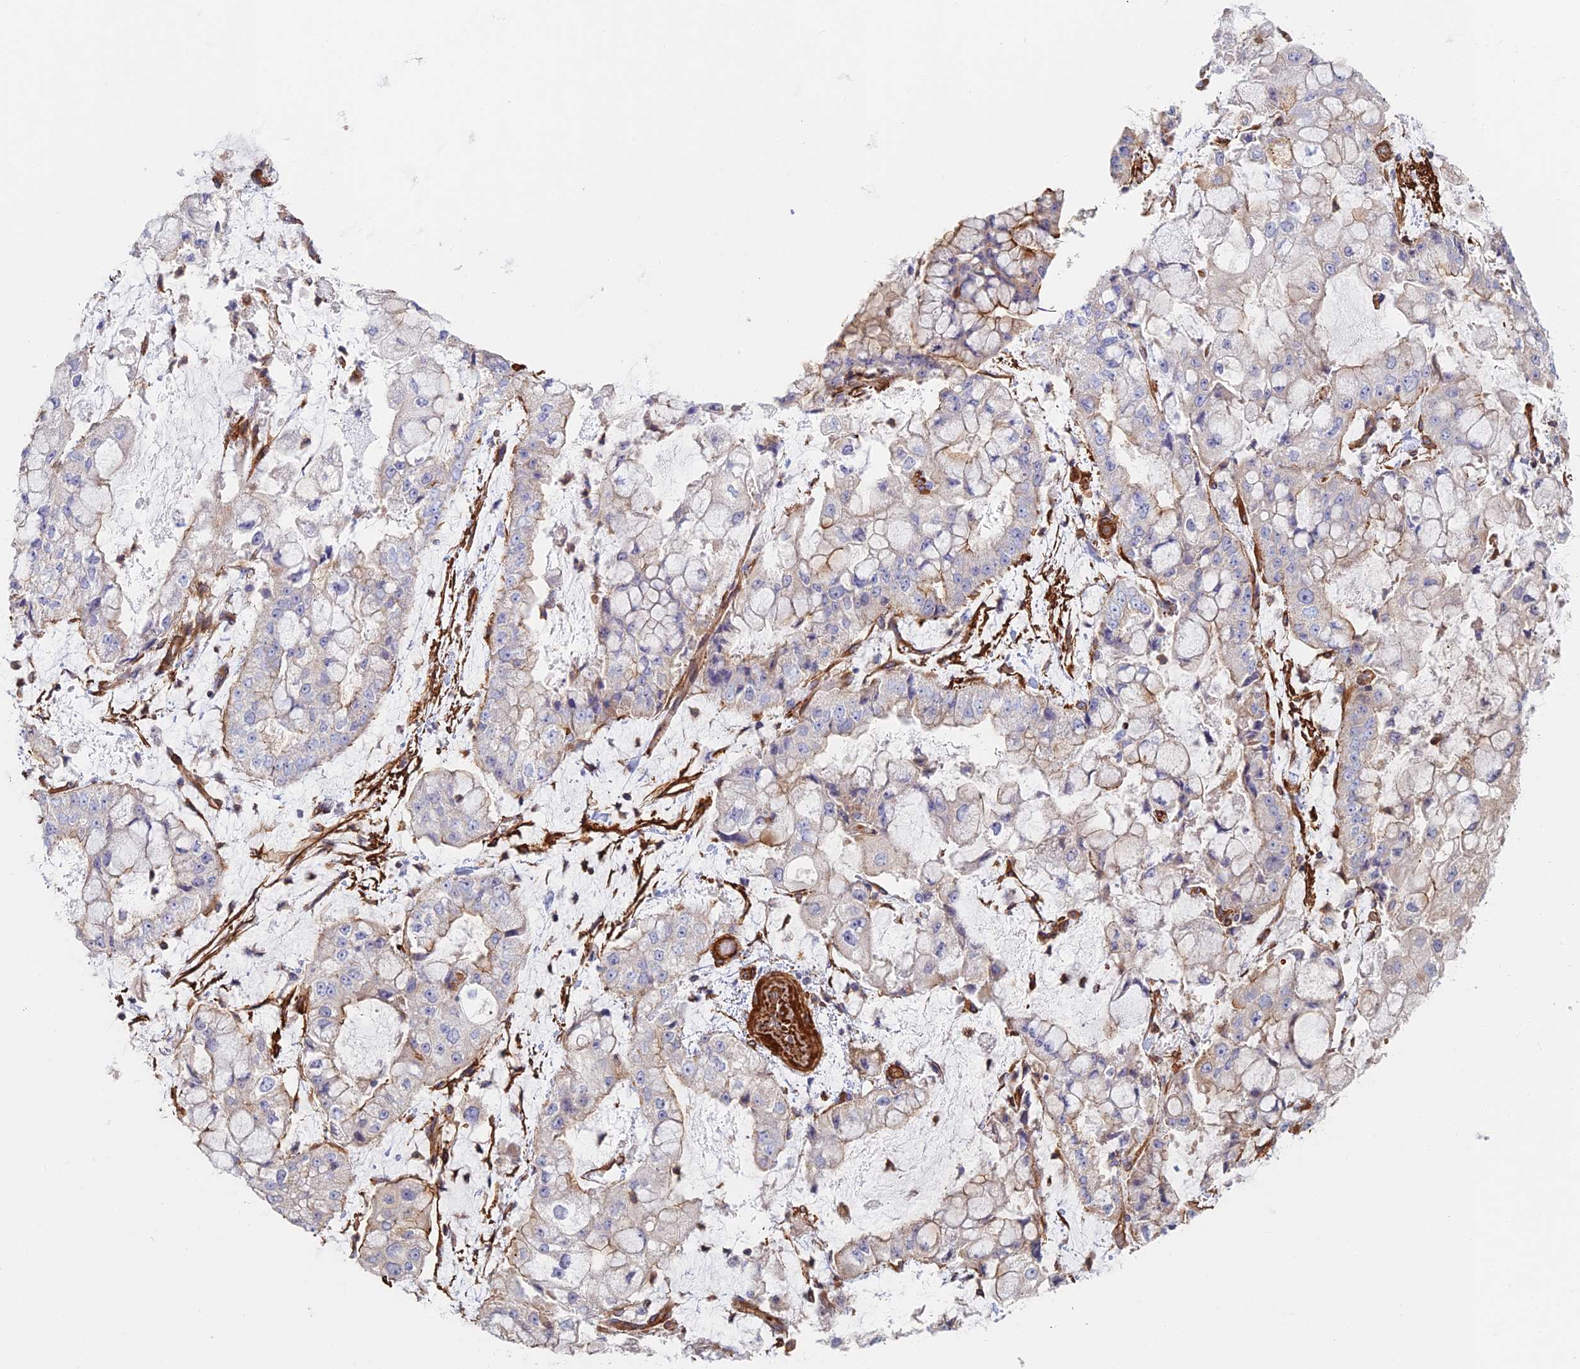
{"staining": {"intensity": "weak", "quantity": "<25%", "location": "cytoplasmic/membranous"}, "tissue": "stomach cancer", "cell_type": "Tumor cells", "image_type": "cancer", "snomed": [{"axis": "morphology", "description": "Adenocarcinoma, NOS"}, {"axis": "topography", "description": "Stomach"}], "caption": "Immunohistochemistry (IHC) image of human stomach adenocarcinoma stained for a protein (brown), which shows no expression in tumor cells.", "gene": "PAK4", "patient": {"sex": "male", "age": 76}}